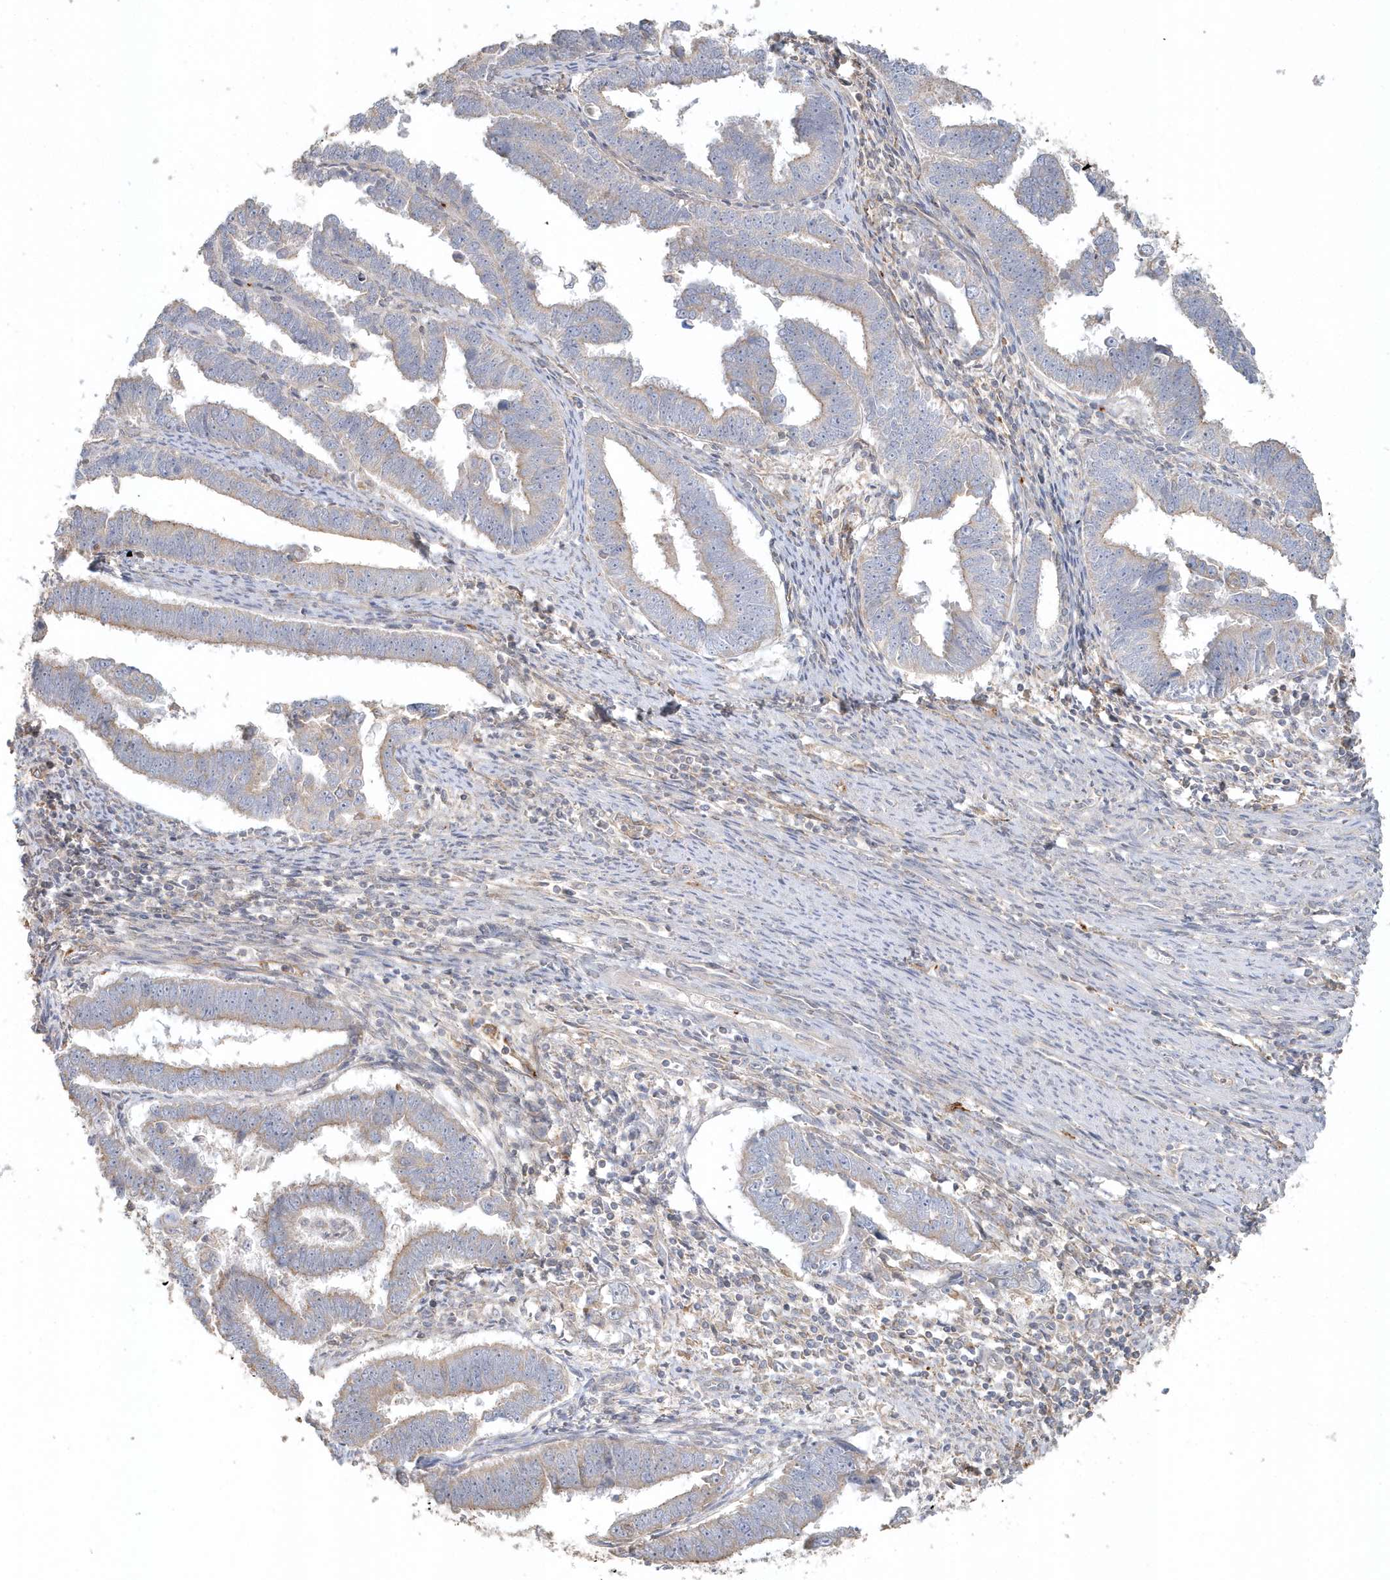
{"staining": {"intensity": "weak", "quantity": "<25%", "location": "cytoplasmic/membranous"}, "tissue": "endometrial cancer", "cell_type": "Tumor cells", "image_type": "cancer", "snomed": [{"axis": "morphology", "description": "Adenocarcinoma, NOS"}, {"axis": "topography", "description": "Endometrium"}], "caption": "This photomicrograph is of endometrial cancer (adenocarcinoma) stained with IHC to label a protein in brown with the nuclei are counter-stained blue. There is no positivity in tumor cells.", "gene": "MMRN1", "patient": {"sex": "female", "age": 75}}